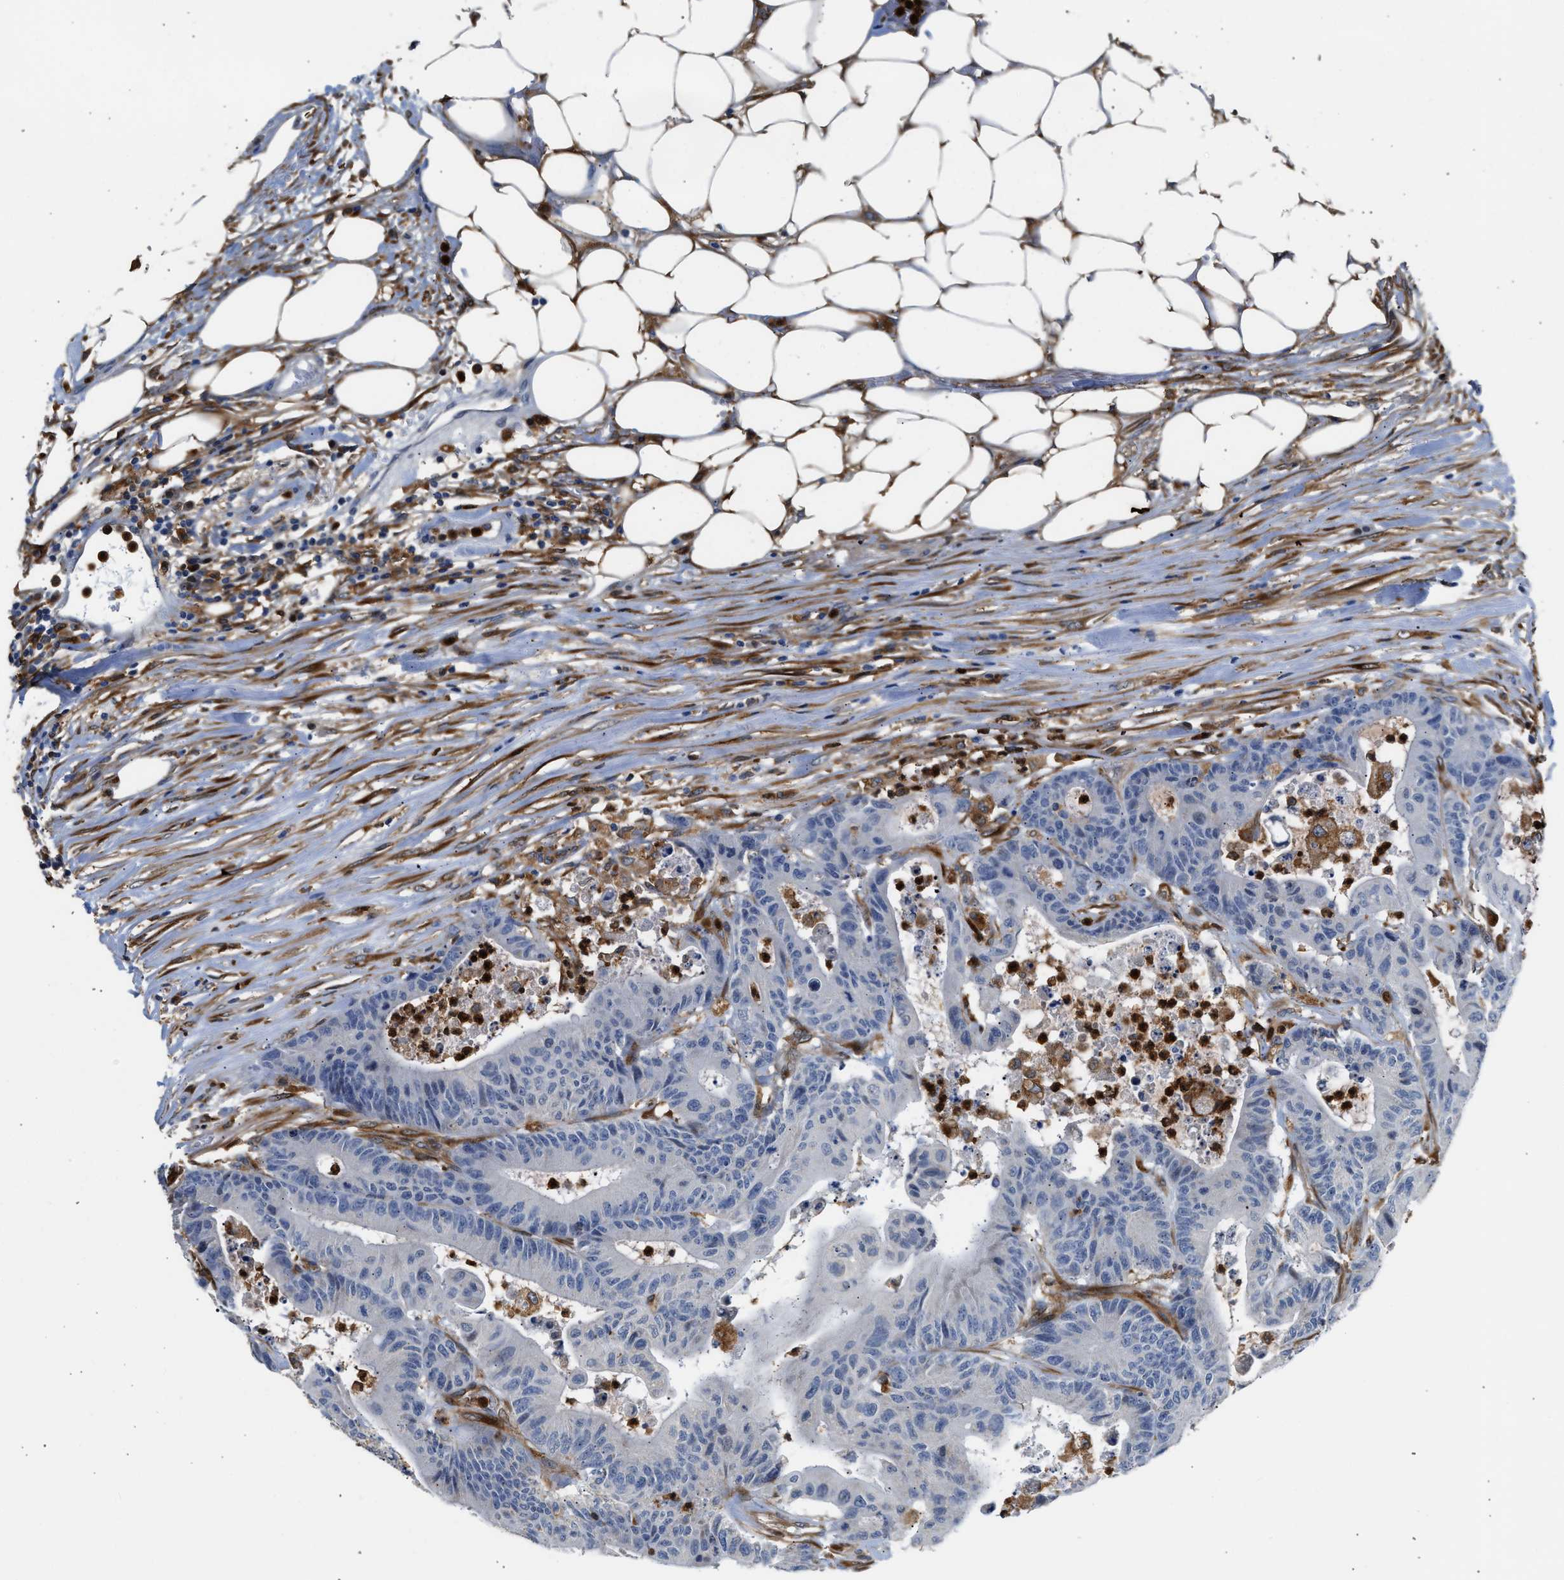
{"staining": {"intensity": "negative", "quantity": "none", "location": "none"}, "tissue": "colorectal cancer", "cell_type": "Tumor cells", "image_type": "cancer", "snomed": [{"axis": "morphology", "description": "Adenocarcinoma, NOS"}, {"axis": "topography", "description": "Colon"}], "caption": "A high-resolution image shows IHC staining of adenocarcinoma (colorectal), which displays no significant expression in tumor cells.", "gene": "RAB31", "patient": {"sex": "female", "age": 84}}